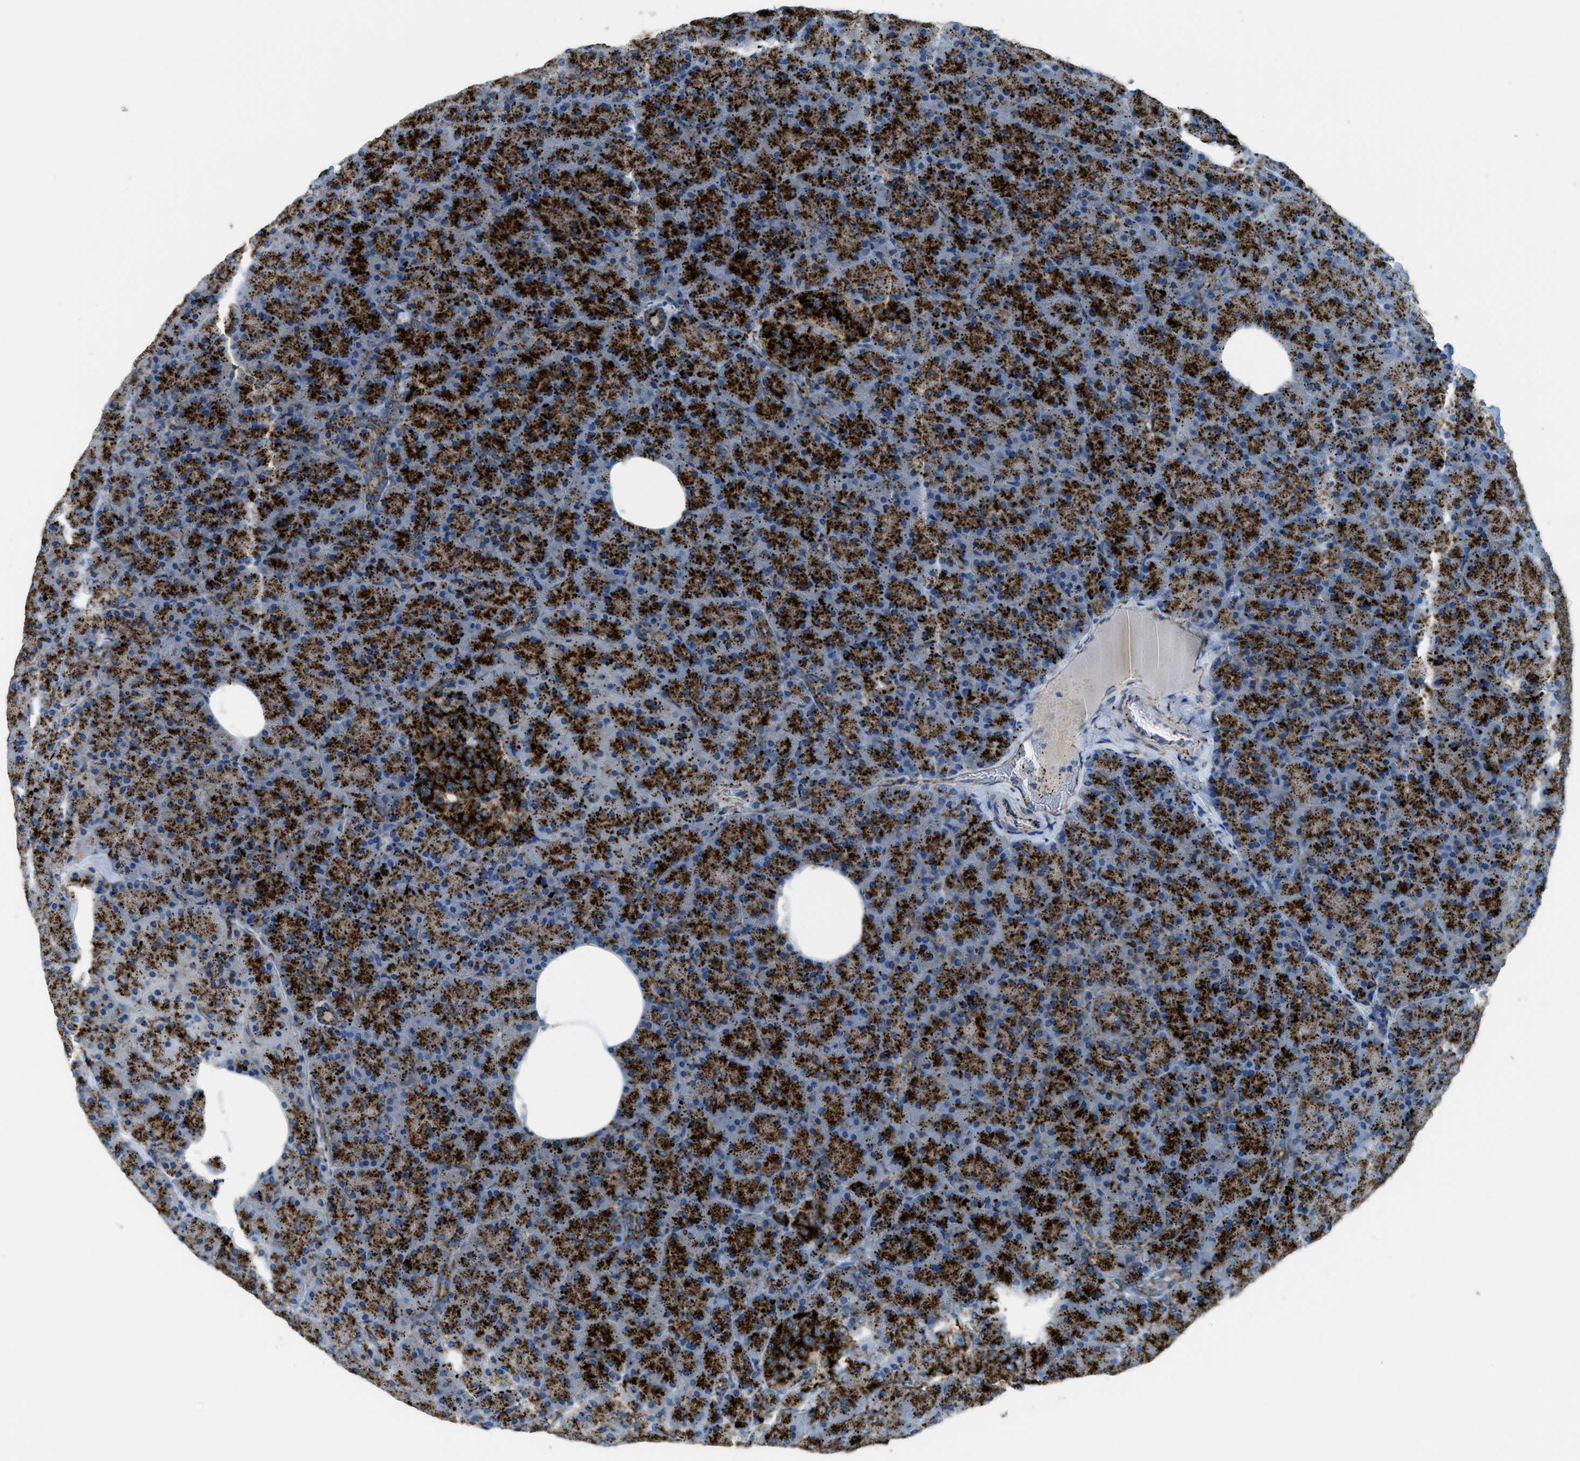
{"staining": {"intensity": "strong", "quantity": ">75%", "location": "cytoplasmic/membranous"}, "tissue": "pancreas", "cell_type": "Exocrine glandular cells", "image_type": "normal", "snomed": [{"axis": "morphology", "description": "Normal tissue, NOS"}, {"axis": "topography", "description": "Pancreas"}], "caption": "Approximately >75% of exocrine glandular cells in benign pancreas demonstrate strong cytoplasmic/membranous protein positivity as visualized by brown immunohistochemical staining.", "gene": "SCARB2", "patient": {"sex": "female", "age": 35}}